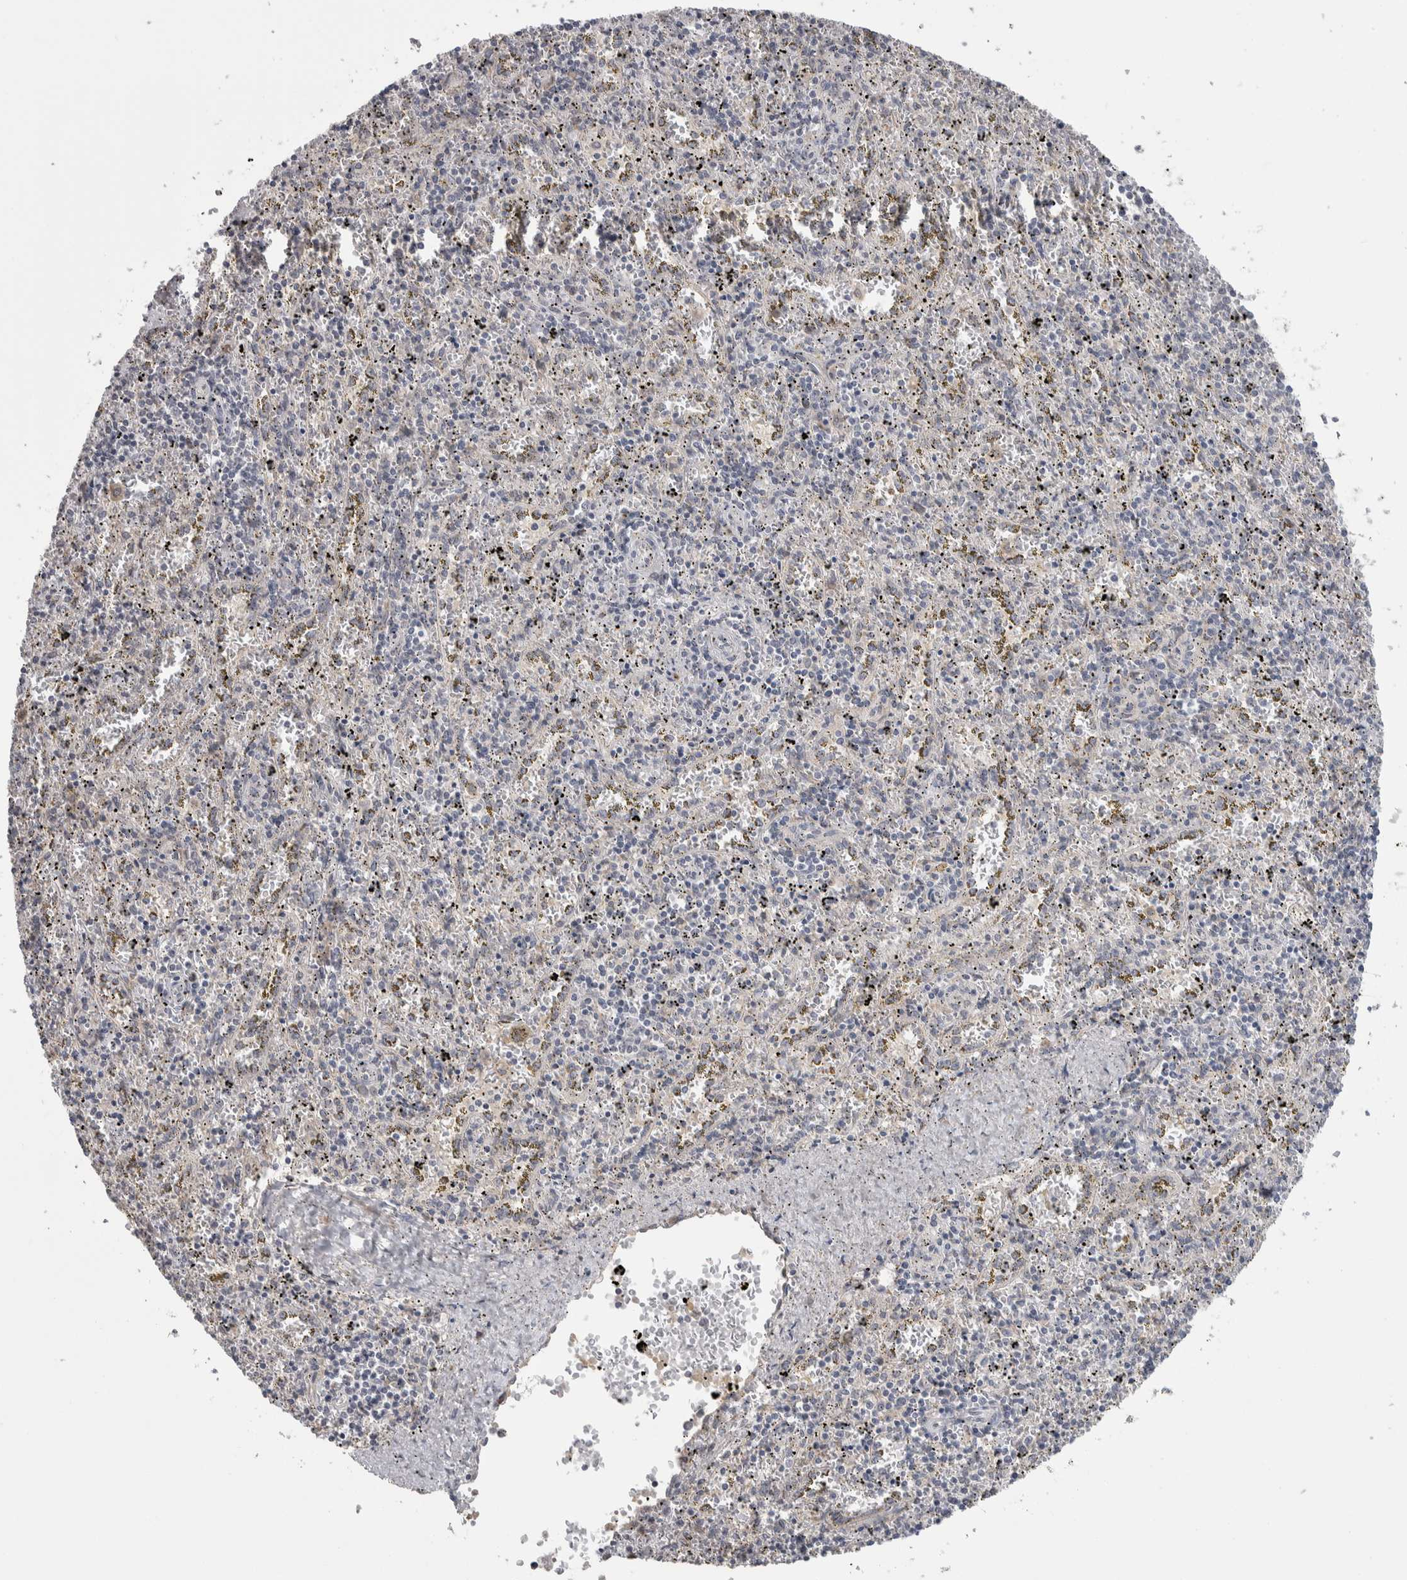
{"staining": {"intensity": "negative", "quantity": "none", "location": "none"}, "tissue": "spleen", "cell_type": "Cells in red pulp", "image_type": "normal", "snomed": [{"axis": "morphology", "description": "Normal tissue, NOS"}, {"axis": "topography", "description": "Spleen"}], "caption": "Unremarkable spleen was stained to show a protein in brown. There is no significant positivity in cells in red pulp. Brightfield microscopy of IHC stained with DAB (brown) and hematoxylin (blue), captured at high magnification.", "gene": "CUL2", "patient": {"sex": "male", "age": 11}}